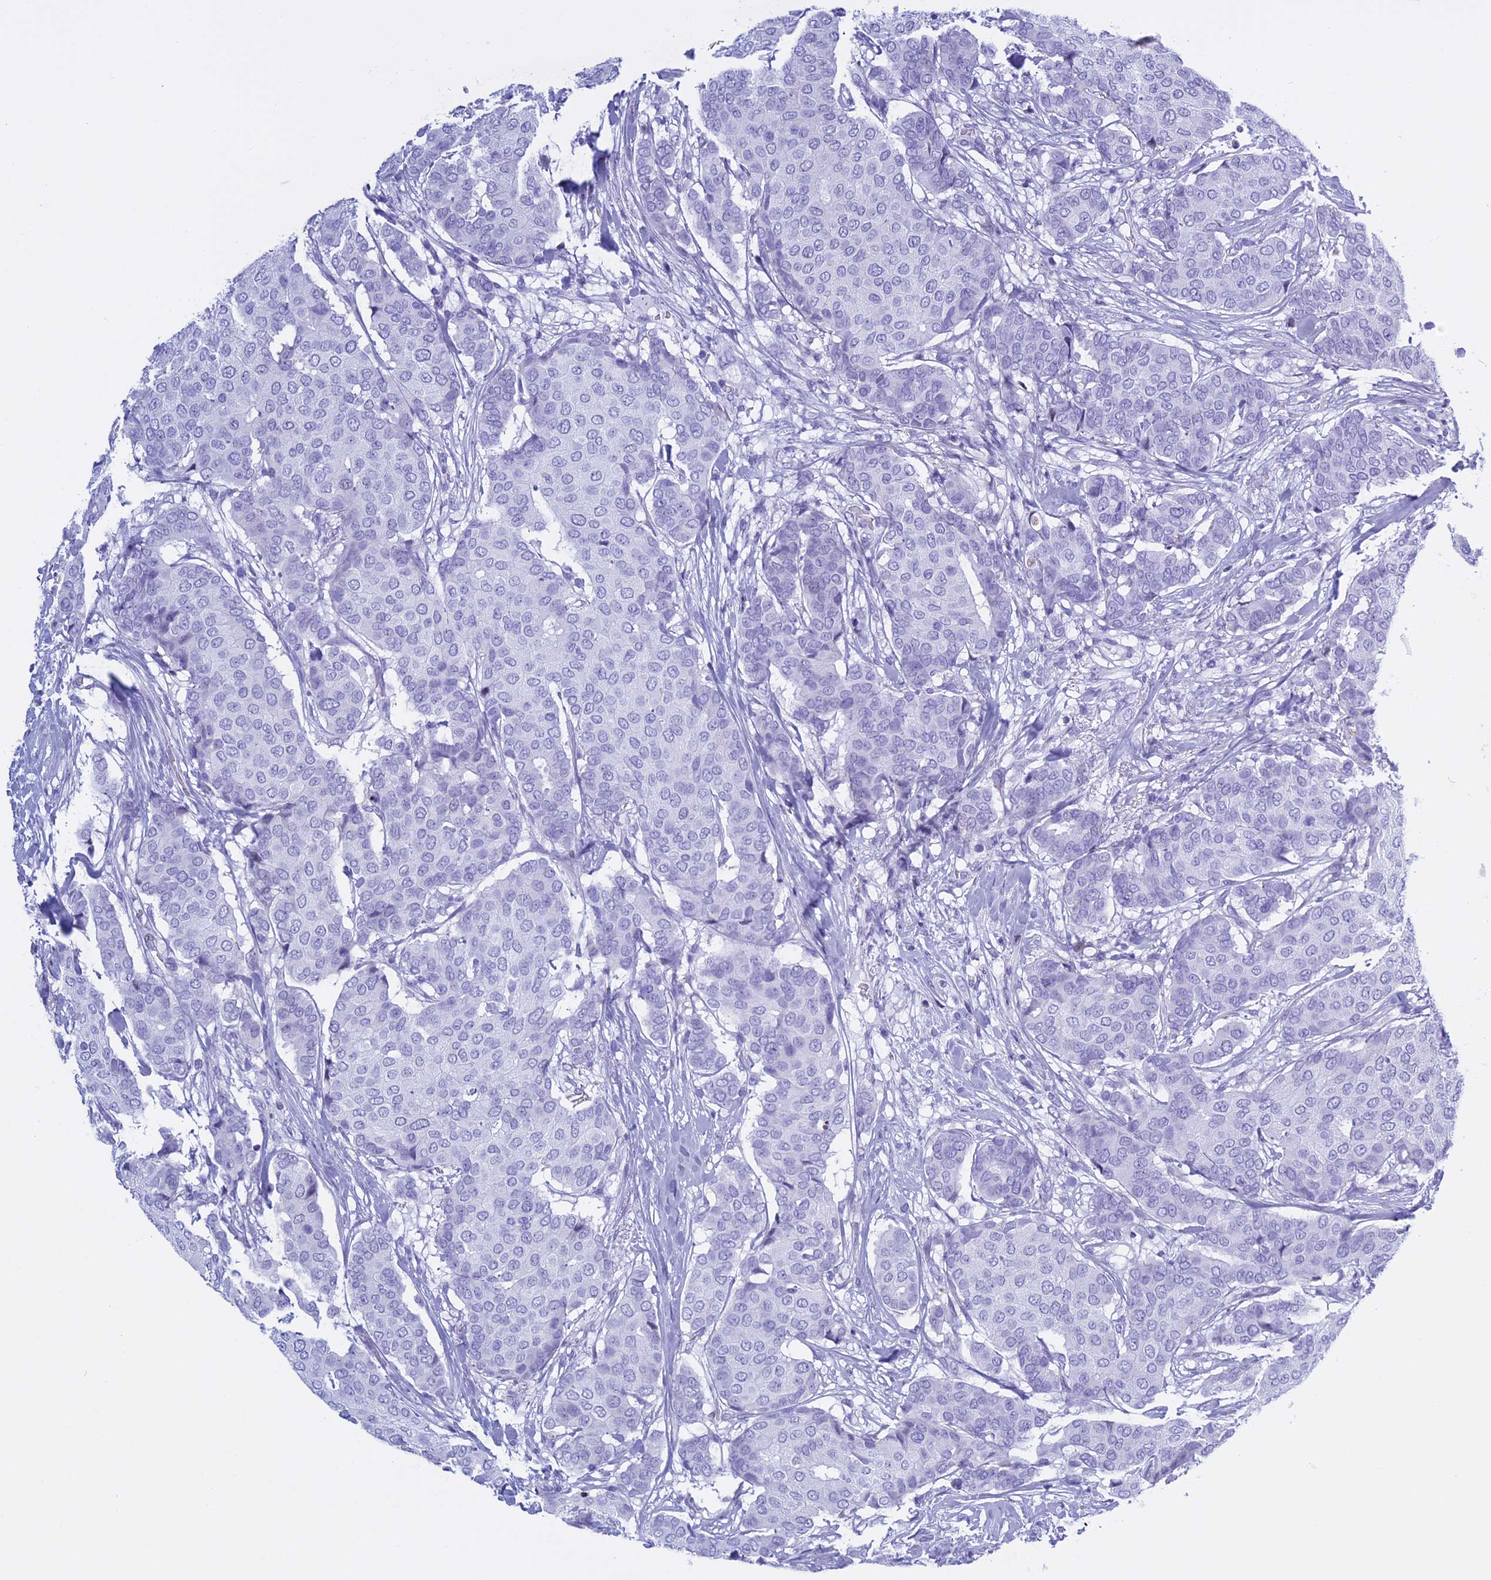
{"staining": {"intensity": "negative", "quantity": "none", "location": "none"}, "tissue": "breast cancer", "cell_type": "Tumor cells", "image_type": "cancer", "snomed": [{"axis": "morphology", "description": "Duct carcinoma"}, {"axis": "topography", "description": "Breast"}], "caption": "High magnification brightfield microscopy of breast cancer stained with DAB (3,3'-diaminobenzidine) (brown) and counterstained with hematoxylin (blue): tumor cells show no significant expression.", "gene": "KCTD21", "patient": {"sex": "female", "age": 75}}